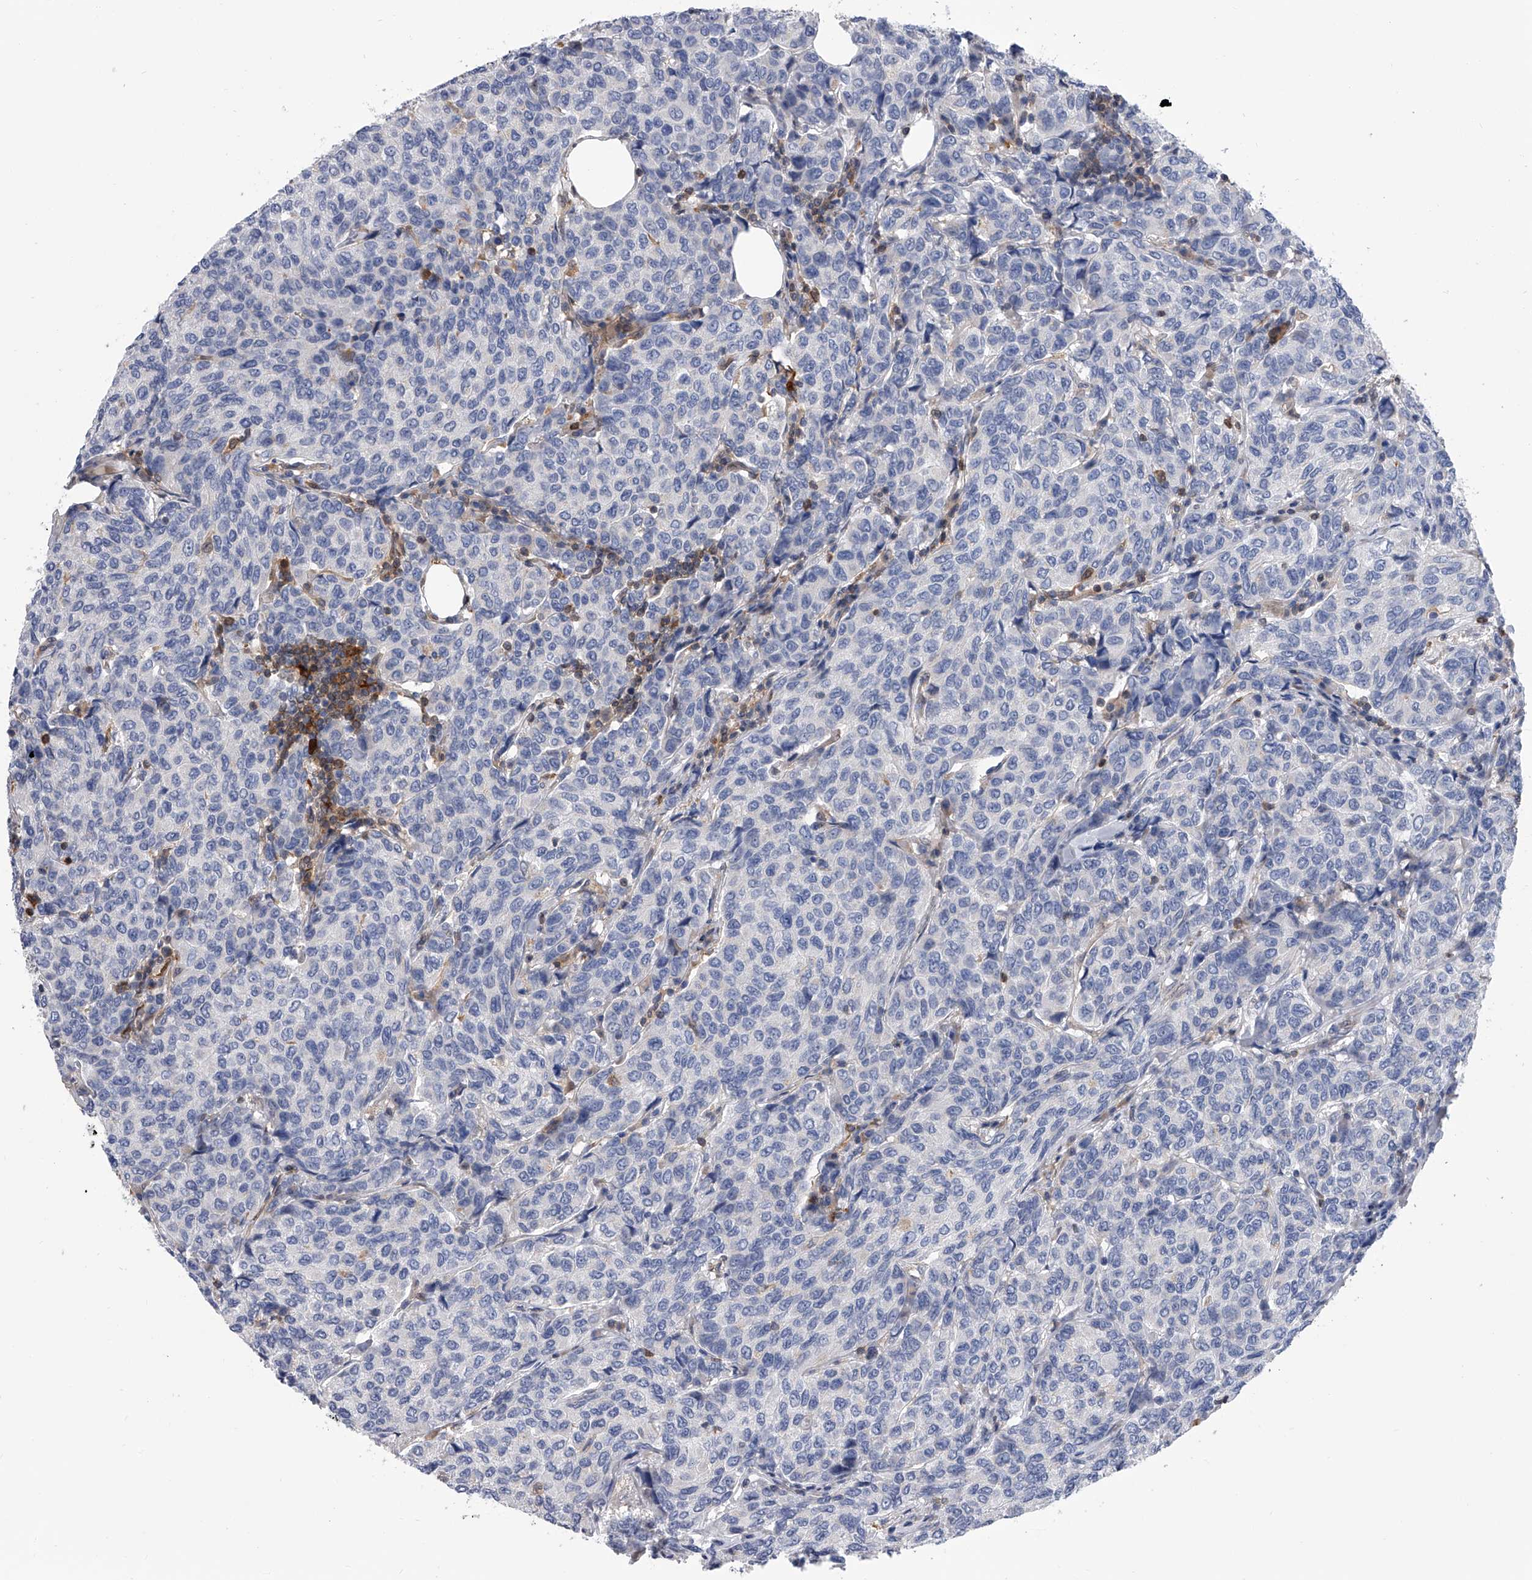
{"staining": {"intensity": "negative", "quantity": "none", "location": "none"}, "tissue": "breast cancer", "cell_type": "Tumor cells", "image_type": "cancer", "snomed": [{"axis": "morphology", "description": "Duct carcinoma"}, {"axis": "topography", "description": "Breast"}], "caption": "Protein analysis of infiltrating ductal carcinoma (breast) reveals no significant expression in tumor cells.", "gene": "SERPINB9", "patient": {"sex": "female", "age": 55}}